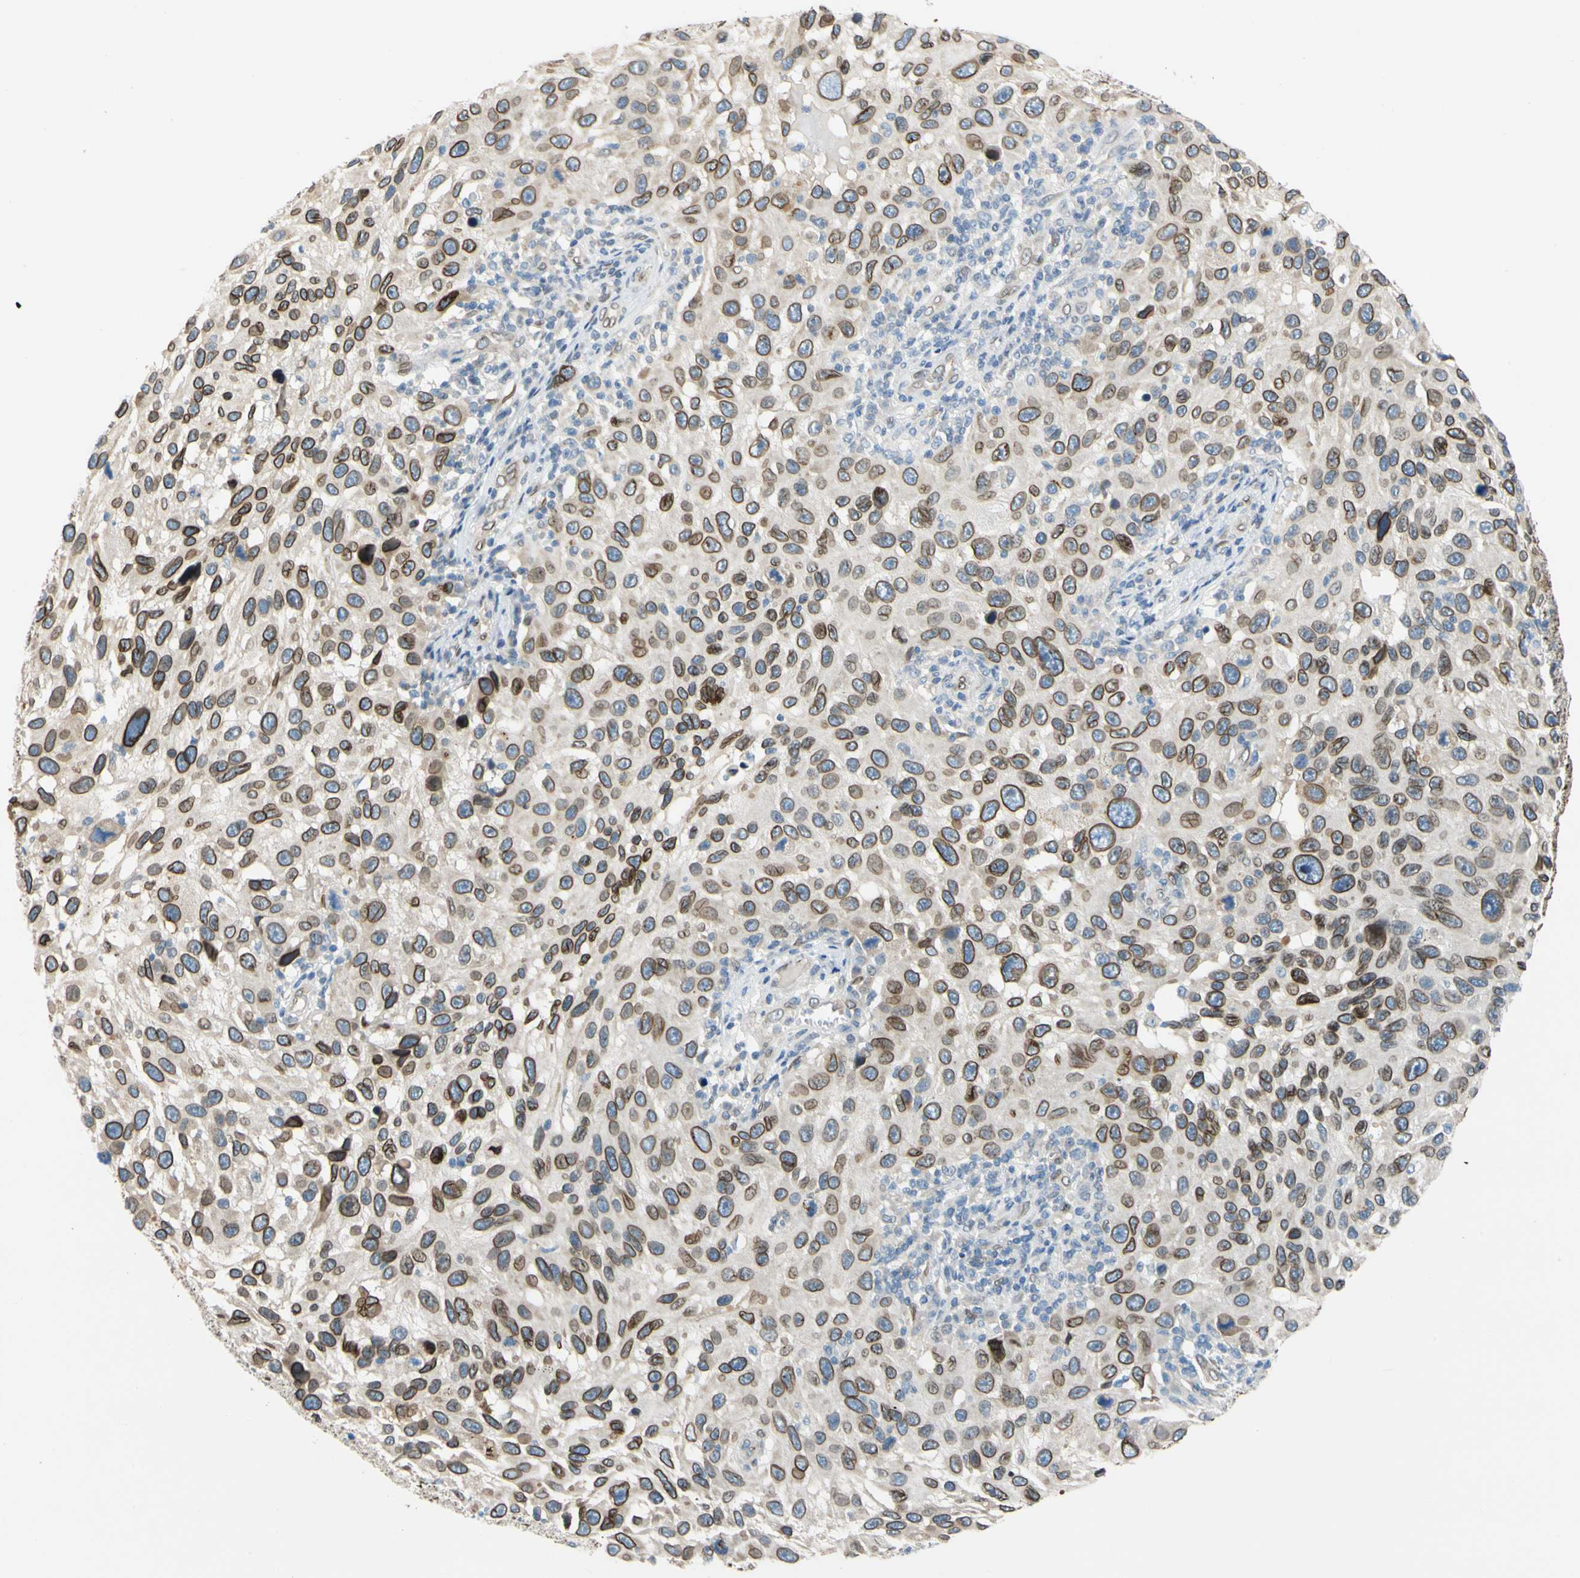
{"staining": {"intensity": "strong", "quantity": ">75%", "location": "cytoplasmic/membranous,nuclear"}, "tissue": "melanoma", "cell_type": "Tumor cells", "image_type": "cancer", "snomed": [{"axis": "morphology", "description": "Malignant melanoma, NOS"}, {"axis": "topography", "description": "Skin"}], "caption": "Malignant melanoma tissue displays strong cytoplasmic/membranous and nuclear staining in about >75% of tumor cells, visualized by immunohistochemistry. Immunohistochemistry (ihc) stains the protein of interest in brown and the nuclei are stained blue.", "gene": "SUN1", "patient": {"sex": "male", "age": 53}}